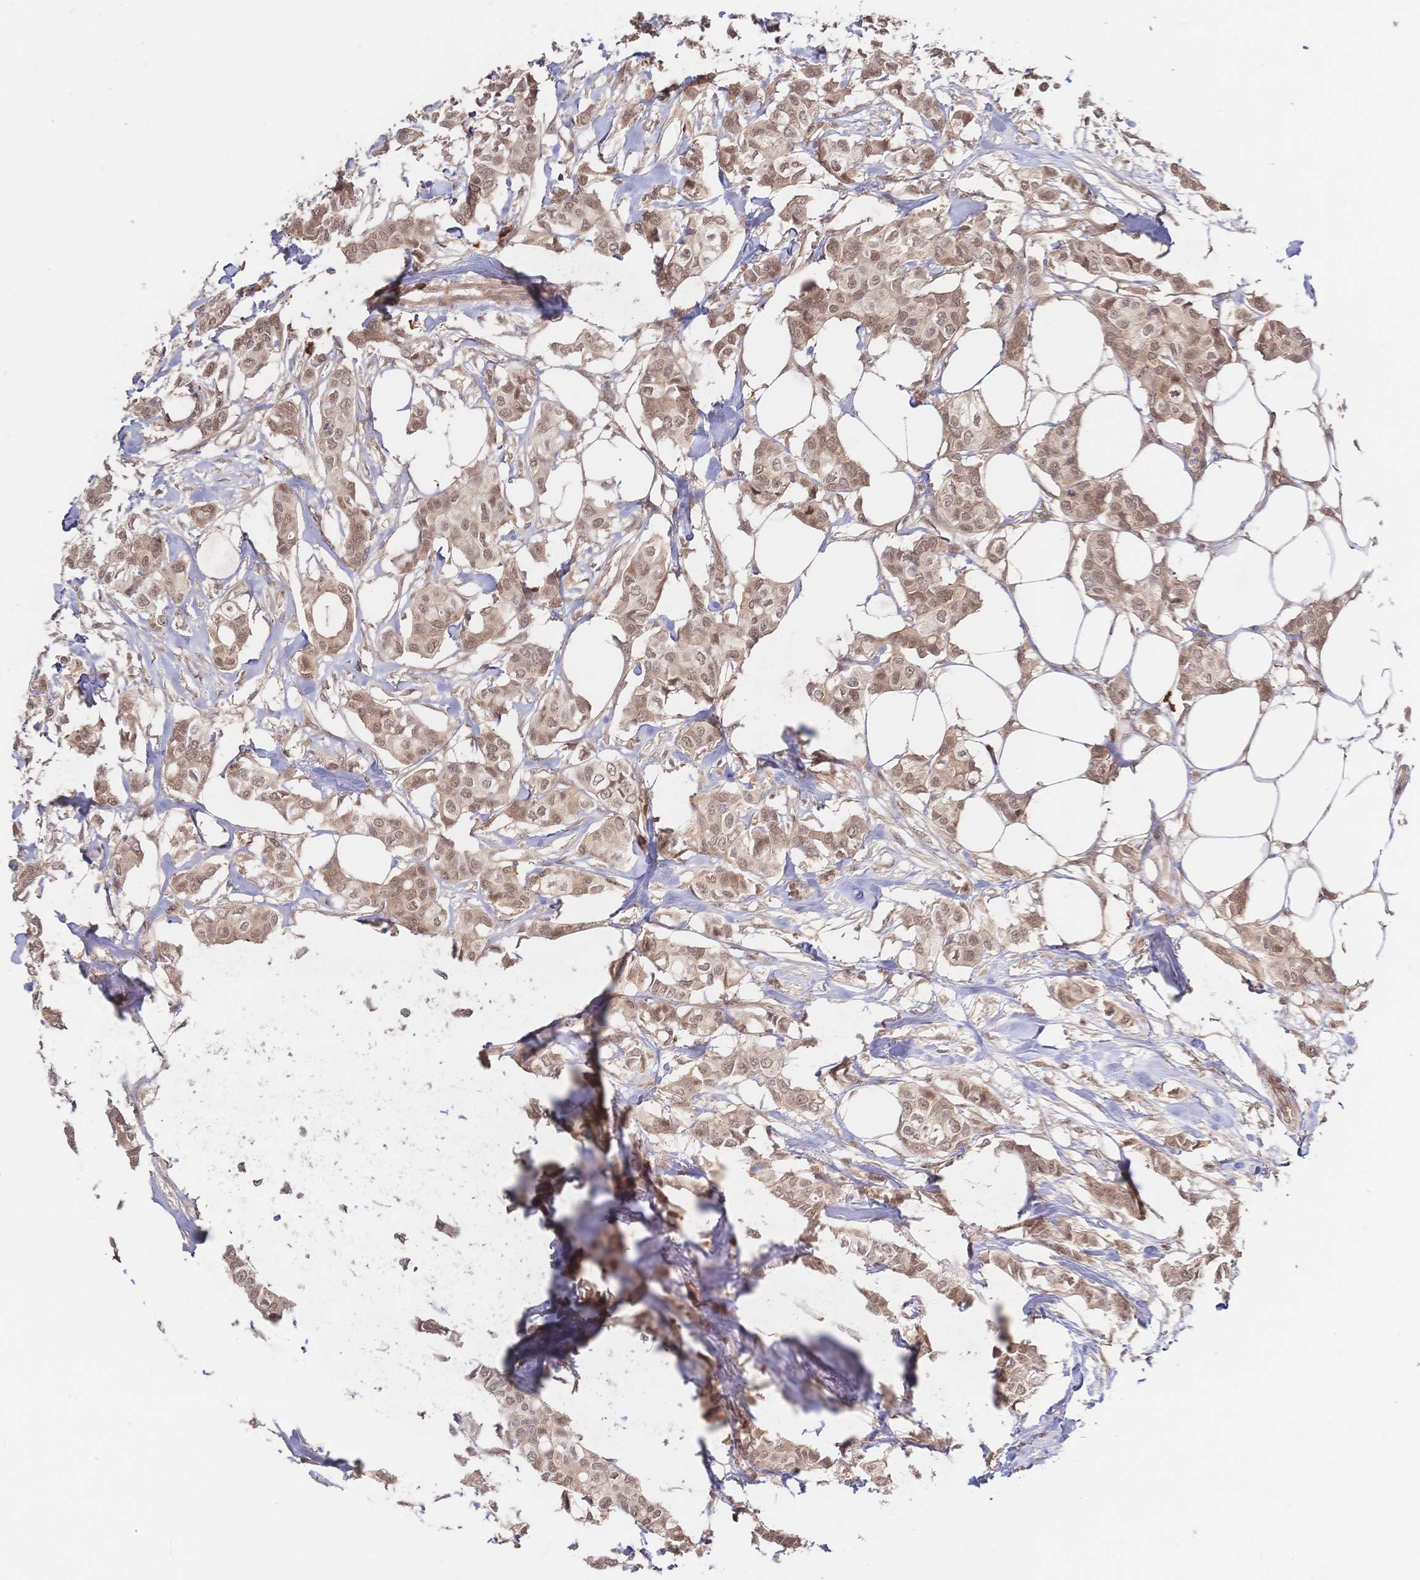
{"staining": {"intensity": "moderate", "quantity": ">75%", "location": "cytoplasmic/membranous,nuclear"}, "tissue": "breast cancer", "cell_type": "Tumor cells", "image_type": "cancer", "snomed": [{"axis": "morphology", "description": "Duct carcinoma"}, {"axis": "topography", "description": "Breast"}], "caption": "Protein staining of breast invasive ductal carcinoma tissue reveals moderate cytoplasmic/membranous and nuclear expression in approximately >75% of tumor cells. (DAB (3,3'-diaminobenzidine) IHC, brown staining for protein, blue staining for nuclei).", "gene": "LMO4", "patient": {"sex": "female", "age": 62}}